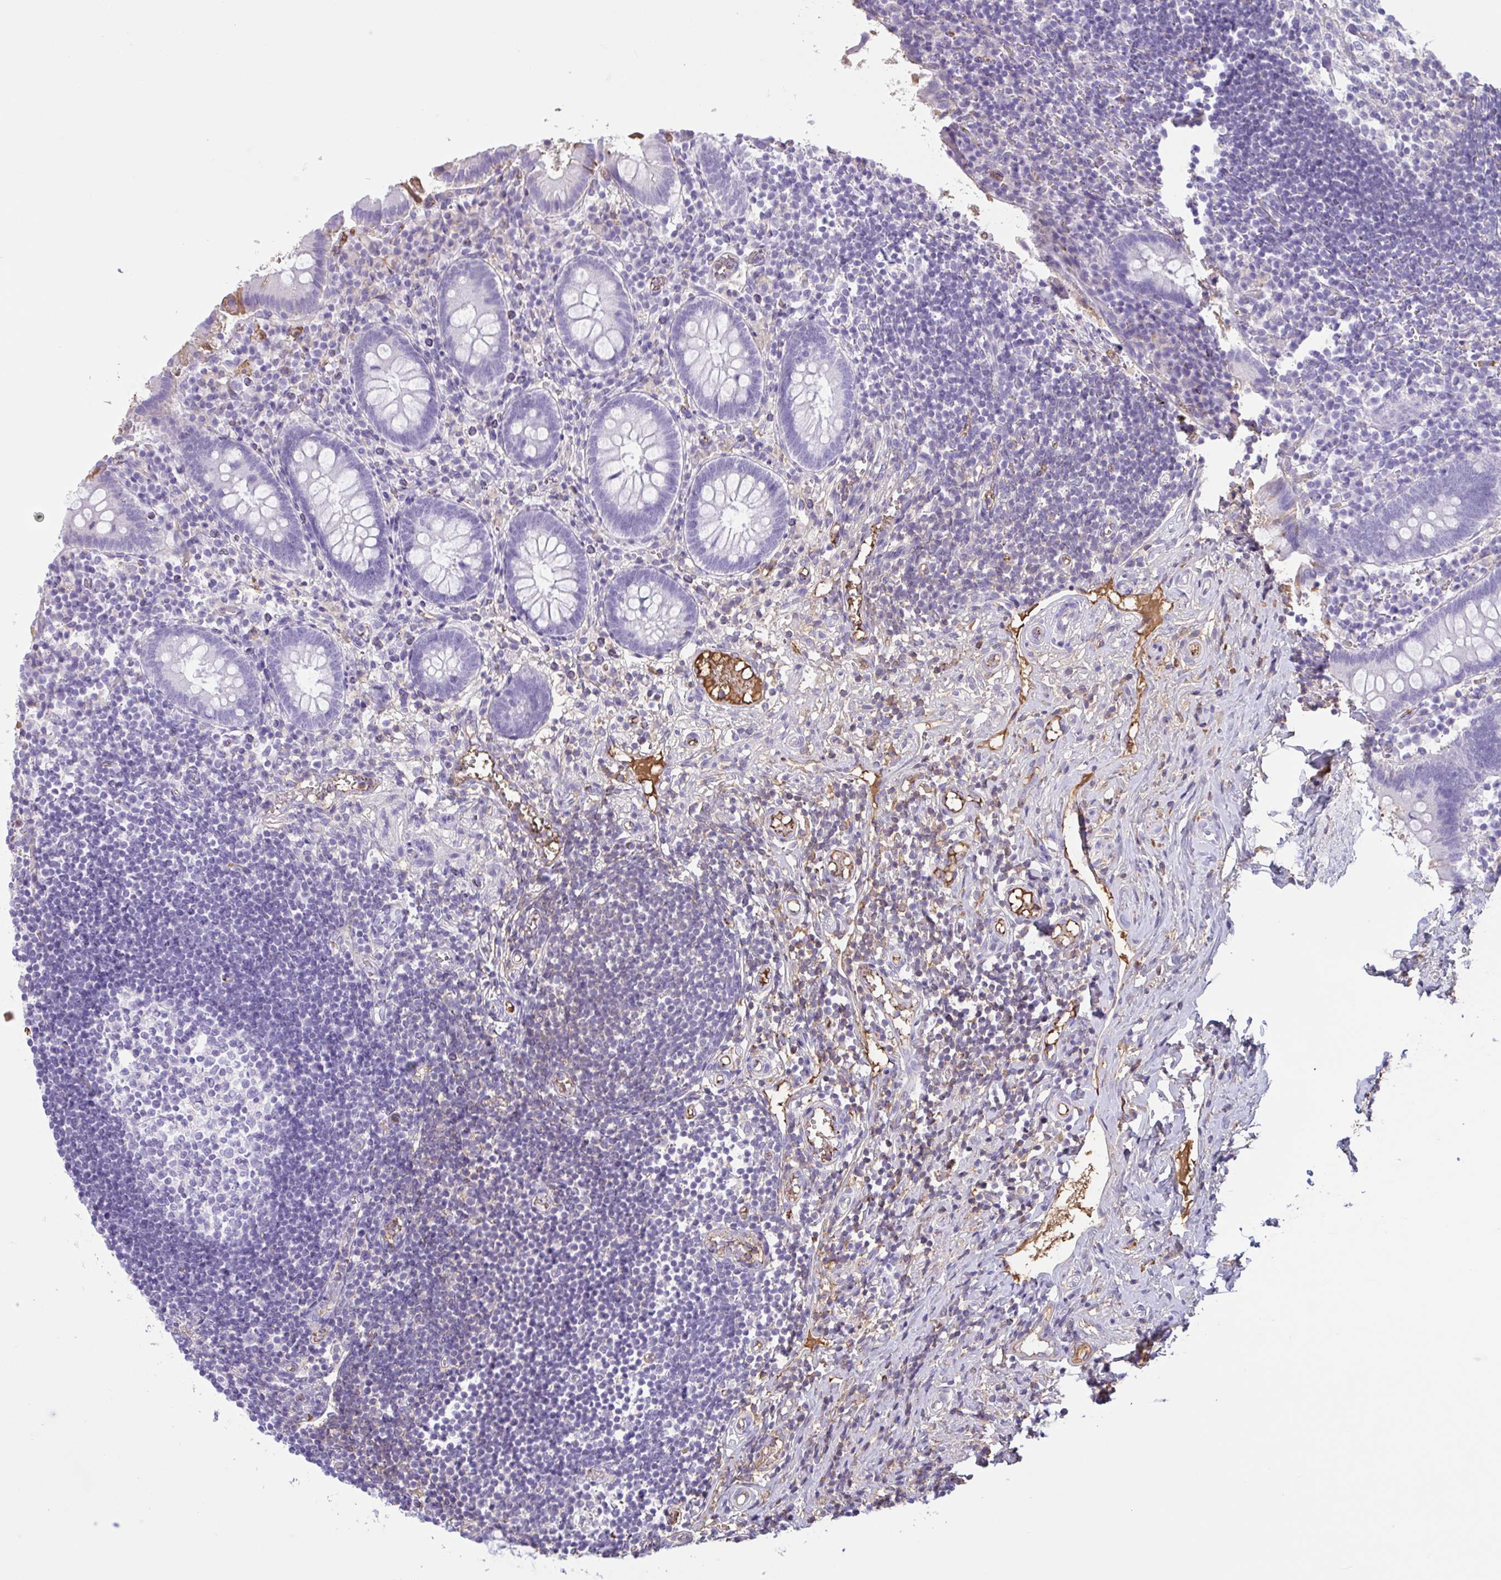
{"staining": {"intensity": "negative", "quantity": "none", "location": "none"}, "tissue": "appendix", "cell_type": "Glandular cells", "image_type": "normal", "snomed": [{"axis": "morphology", "description": "Normal tissue, NOS"}, {"axis": "topography", "description": "Appendix"}], "caption": "Immunohistochemical staining of normal appendix displays no significant positivity in glandular cells.", "gene": "LARGE2", "patient": {"sex": "female", "age": 17}}